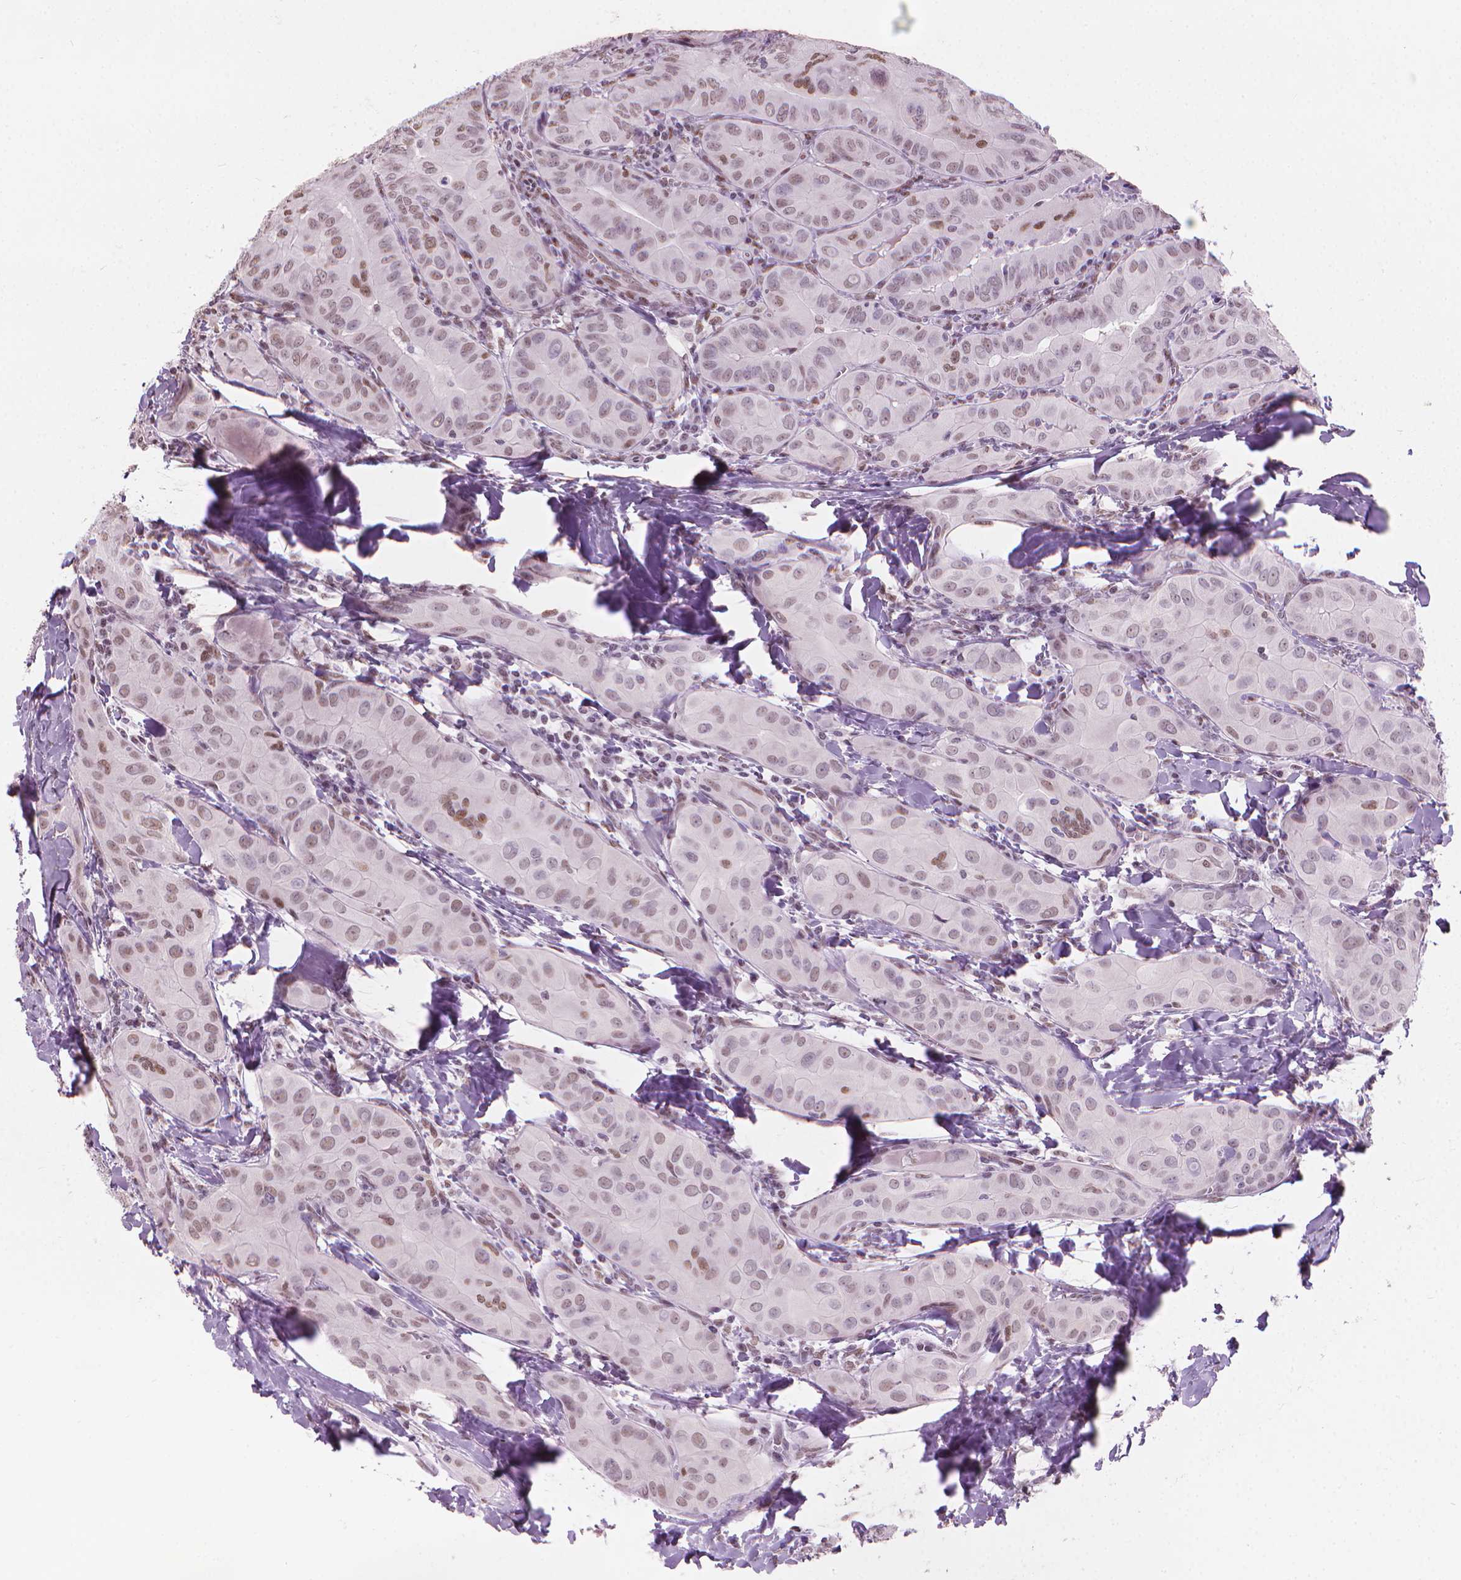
{"staining": {"intensity": "weak", "quantity": "25%-75%", "location": "nuclear"}, "tissue": "thyroid cancer", "cell_type": "Tumor cells", "image_type": "cancer", "snomed": [{"axis": "morphology", "description": "Papillary adenocarcinoma, NOS"}, {"axis": "topography", "description": "Thyroid gland"}], "caption": "Immunohistochemical staining of papillary adenocarcinoma (thyroid) shows weak nuclear protein expression in approximately 25%-75% of tumor cells.", "gene": "PIAS2", "patient": {"sex": "female", "age": 37}}